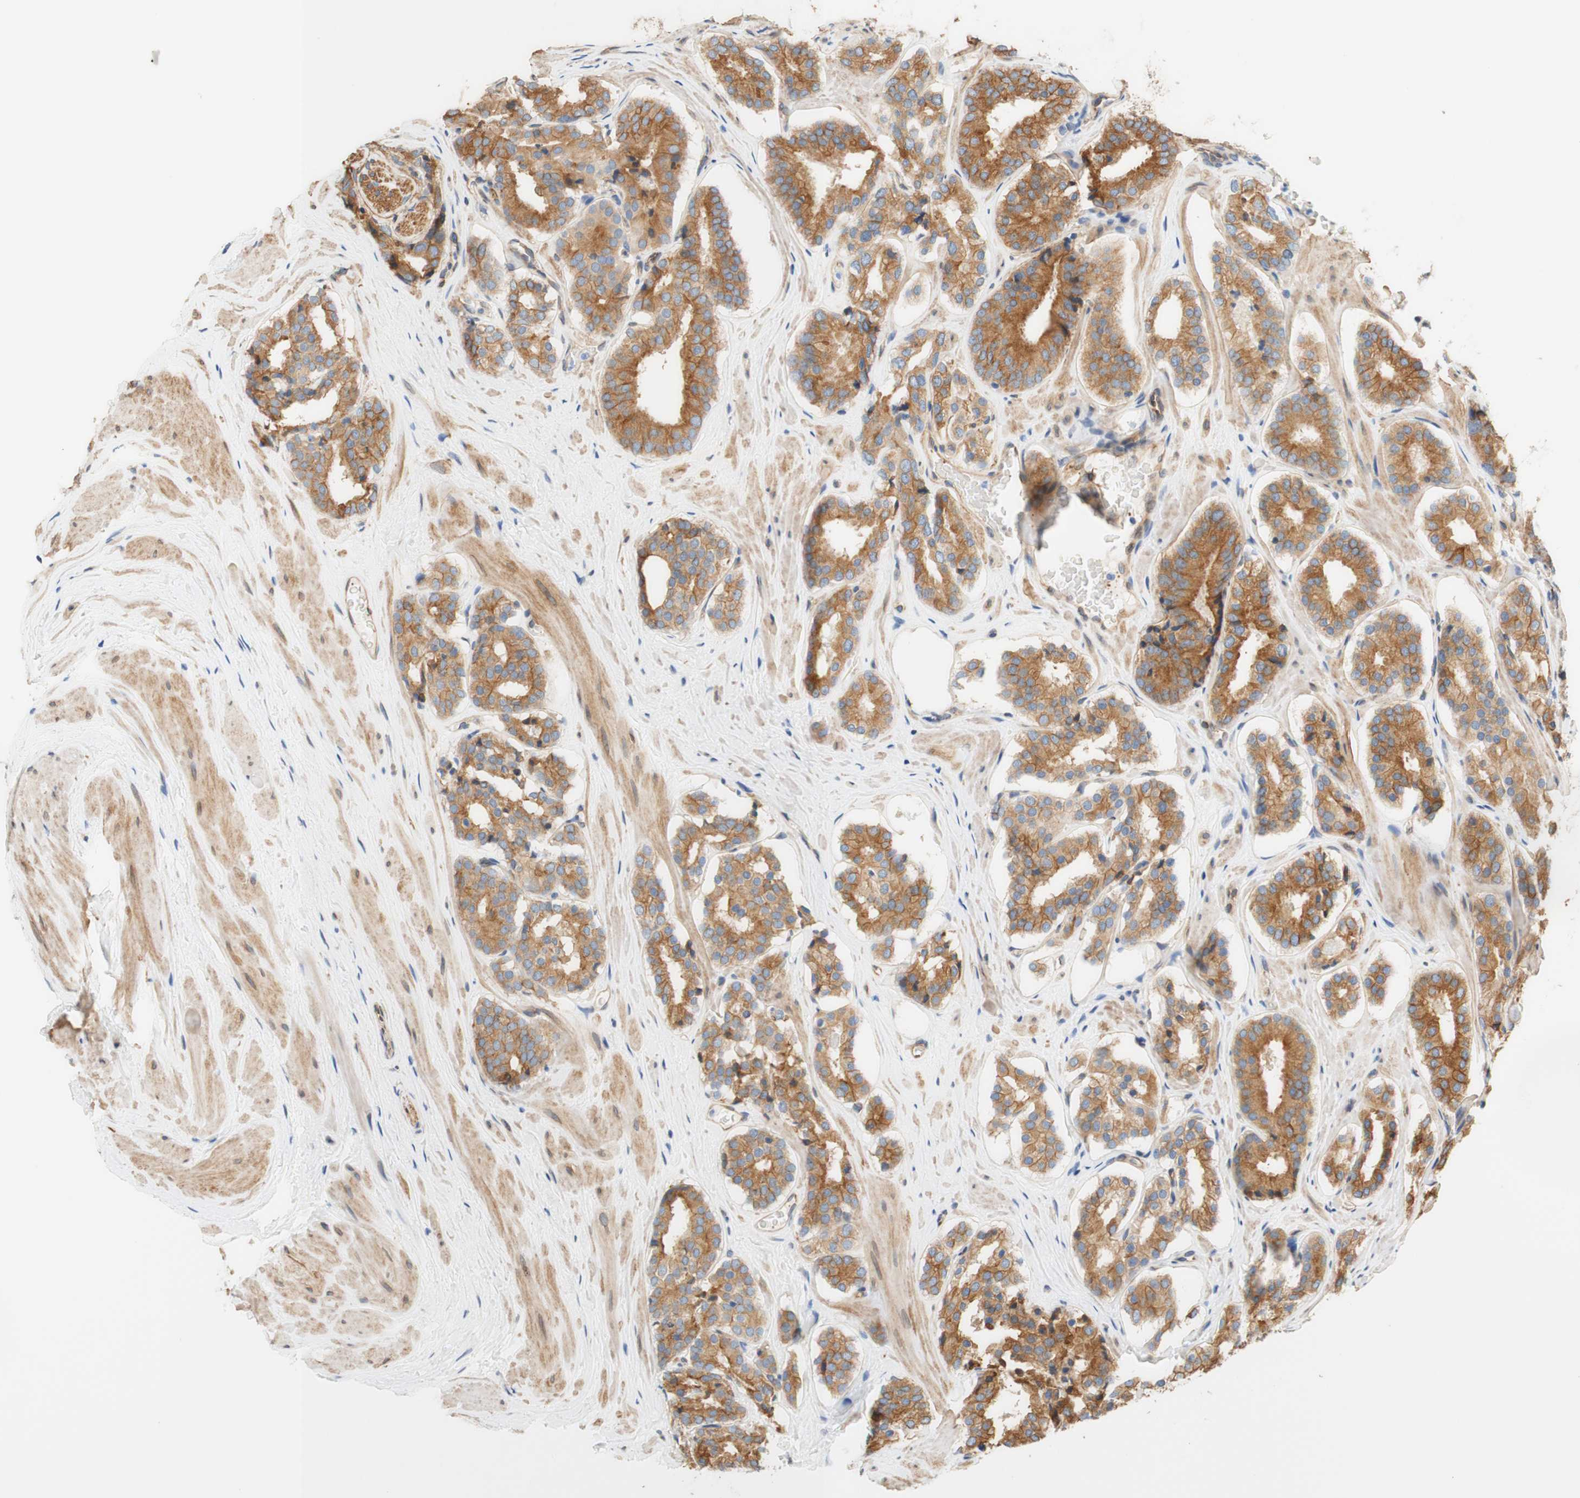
{"staining": {"intensity": "moderate", "quantity": ">75%", "location": "cytoplasmic/membranous"}, "tissue": "prostate cancer", "cell_type": "Tumor cells", "image_type": "cancer", "snomed": [{"axis": "morphology", "description": "Adenocarcinoma, High grade"}, {"axis": "topography", "description": "Prostate"}], "caption": "DAB (3,3'-diaminobenzidine) immunohistochemical staining of prostate cancer shows moderate cytoplasmic/membranous protein staining in about >75% of tumor cells. Nuclei are stained in blue.", "gene": "ENDOD1", "patient": {"sex": "male", "age": 60}}